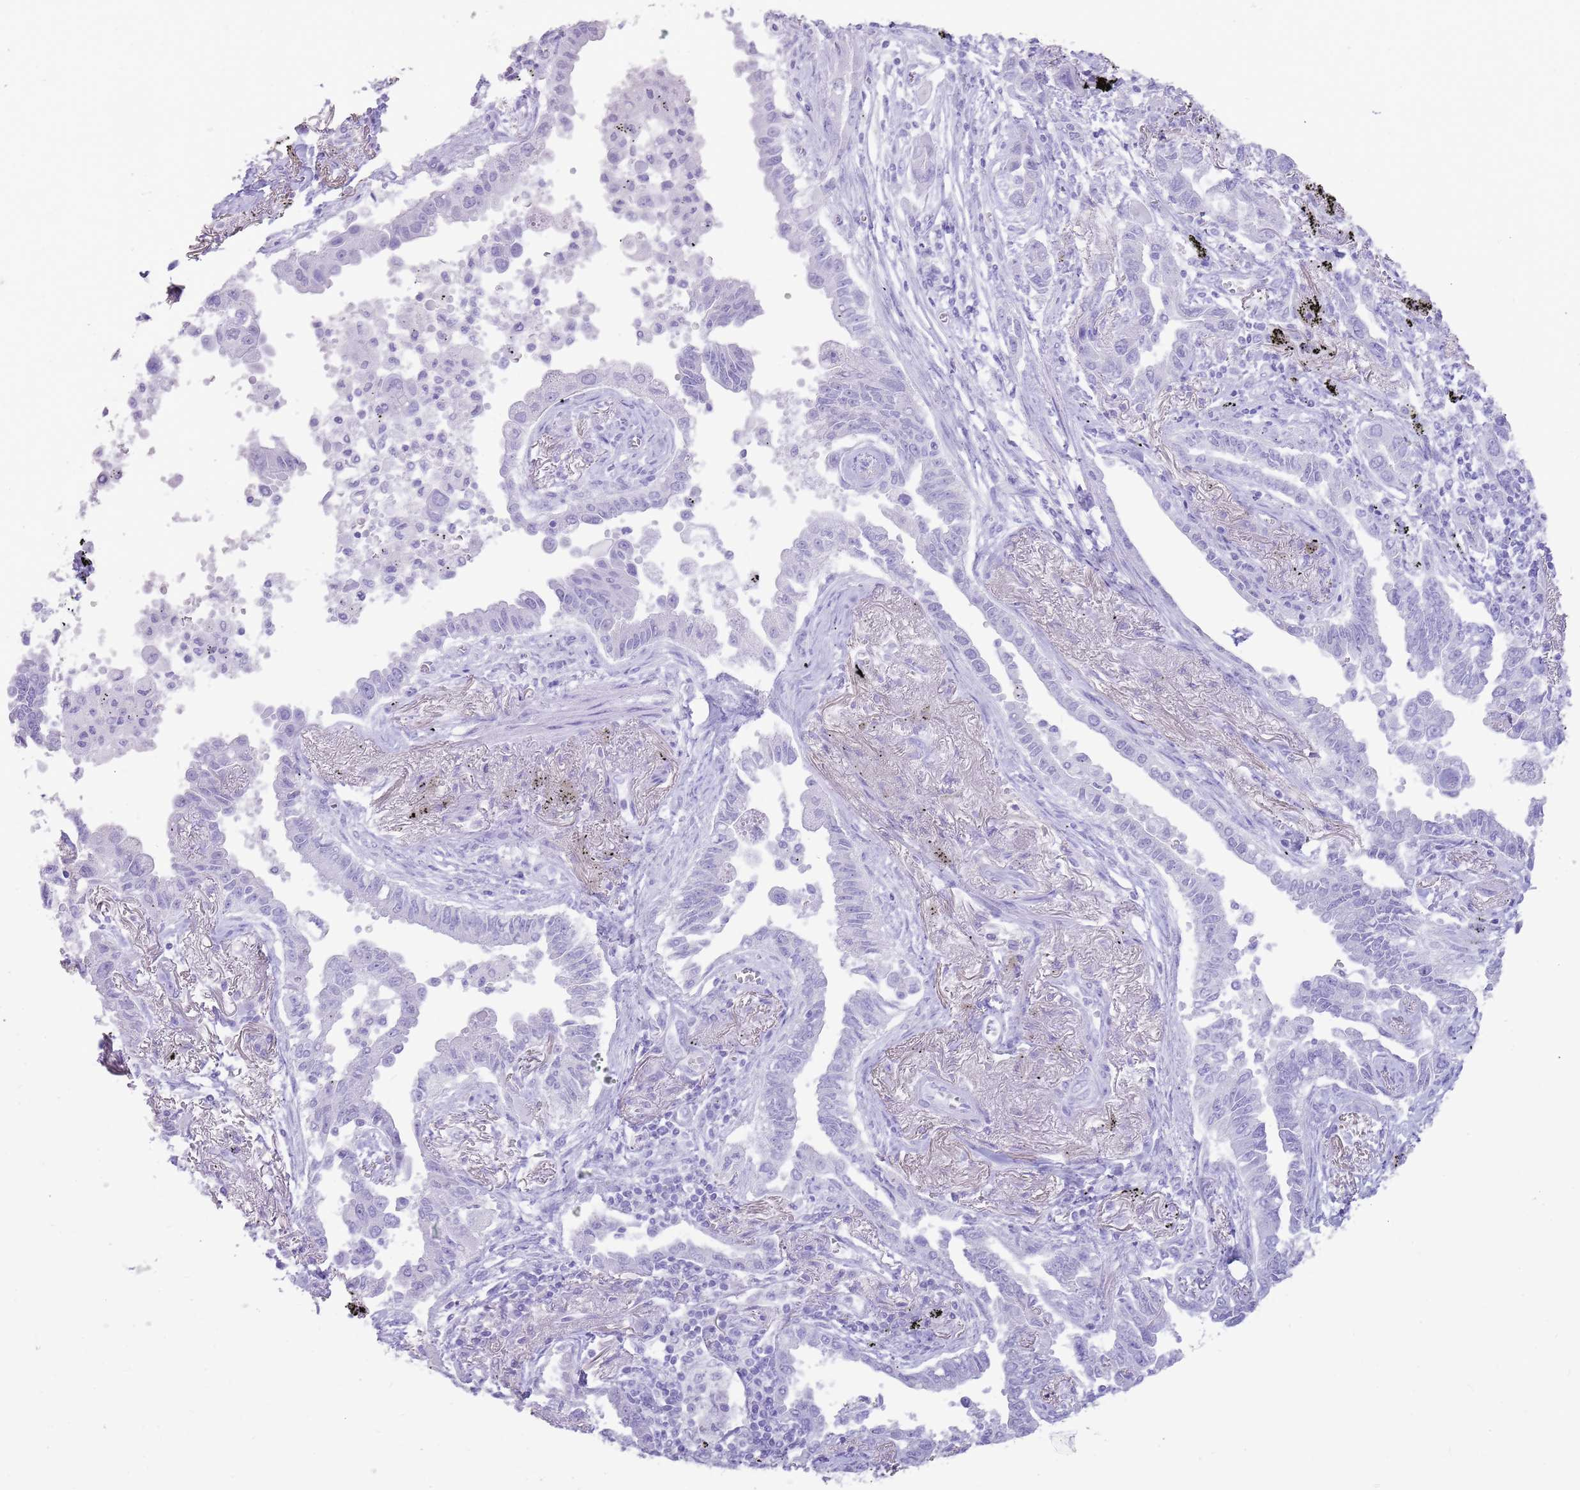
{"staining": {"intensity": "negative", "quantity": "none", "location": "none"}, "tissue": "lung cancer", "cell_type": "Tumor cells", "image_type": "cancer", "snomed": [{"axis": "morphology", "description": "Adenocarcinoma, NOS"}, {"axis": "topography", "description": "Lung"}], "caption": "An image of human lung adenocarcinoma is negative for staining in tumor cells. (DAB (3,3'-diaminobenzidine) immunohistochemistry visualized using brightfield microscopy, high magnification).", "gene": "NBPF3", "patient": {"sex": "male", "age": 67}}